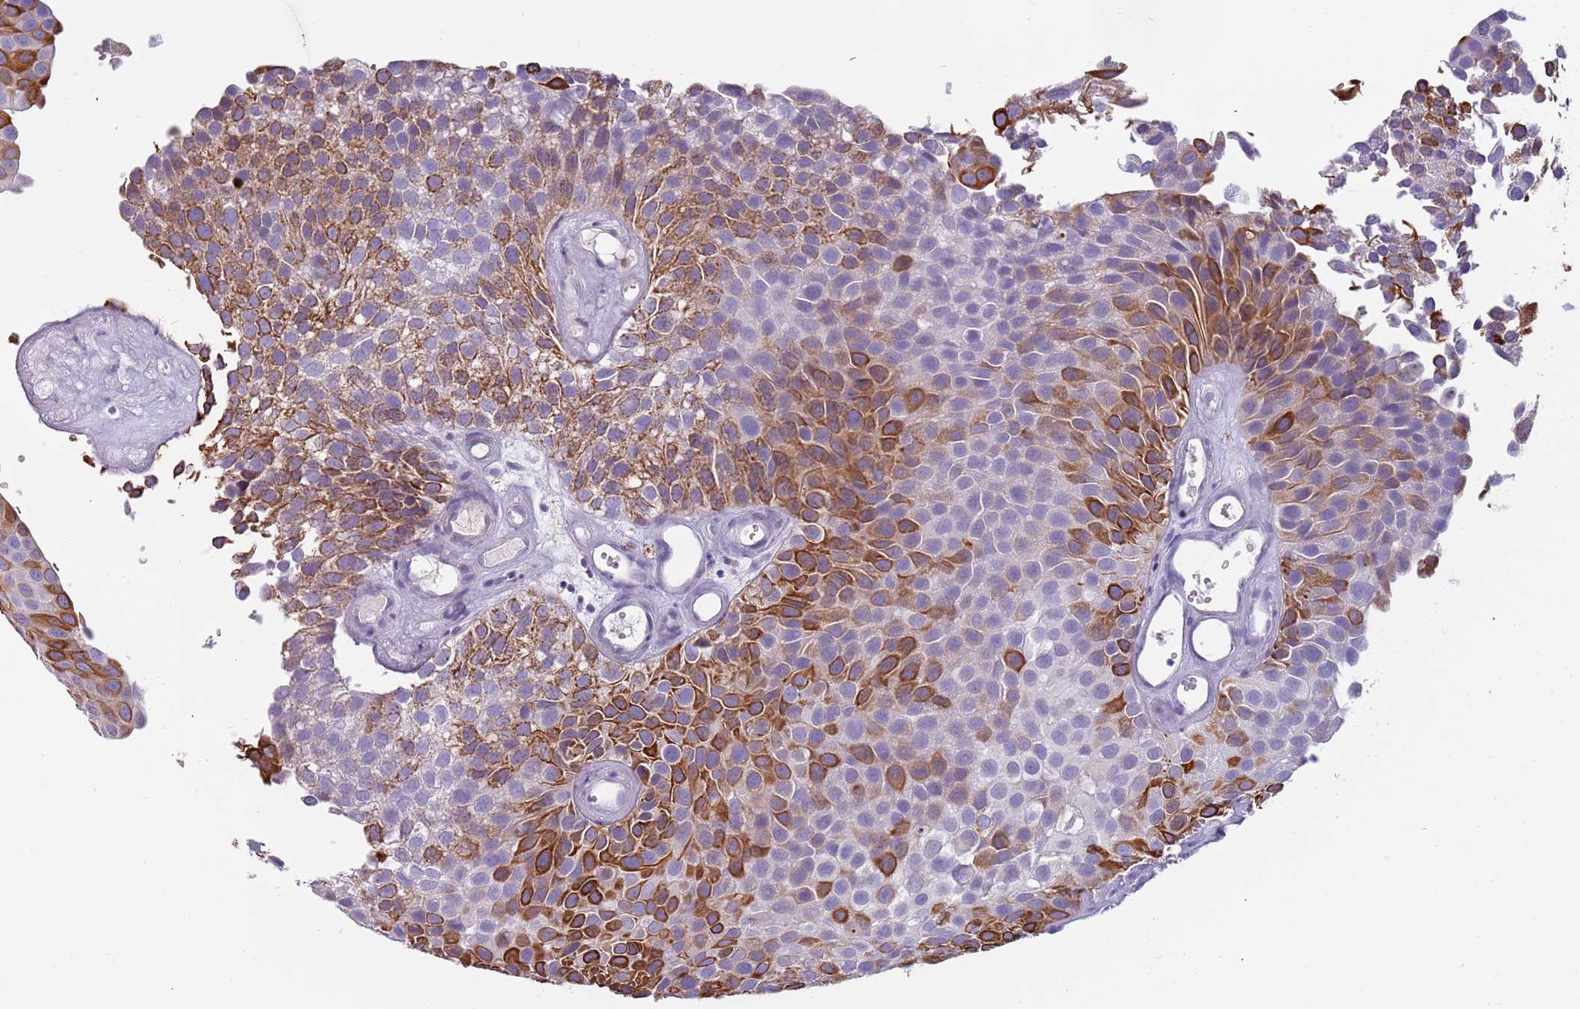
{"staining": {"intensity": "moderate", "quantity": "25%-75%", "location": "cytoplasmic/membranous"}, "tissue": "urothelial cancer", "cell_type": "Tumor cells", "image_type": "cancer", "snomed": [{"axis": "morphology", "description": "Urothelial carcinoma, Low grade"}, {"axis": "topography", "description": "Urinary bladder"}], "caption": "A micrograph of low-grade urothelial carcinoma stained for a protein exhibits moderate cytoplasmic/membranous brown staining in tumor cells.", "gene": "NWD2", "patient": {"sex": "male", "age": 88}}